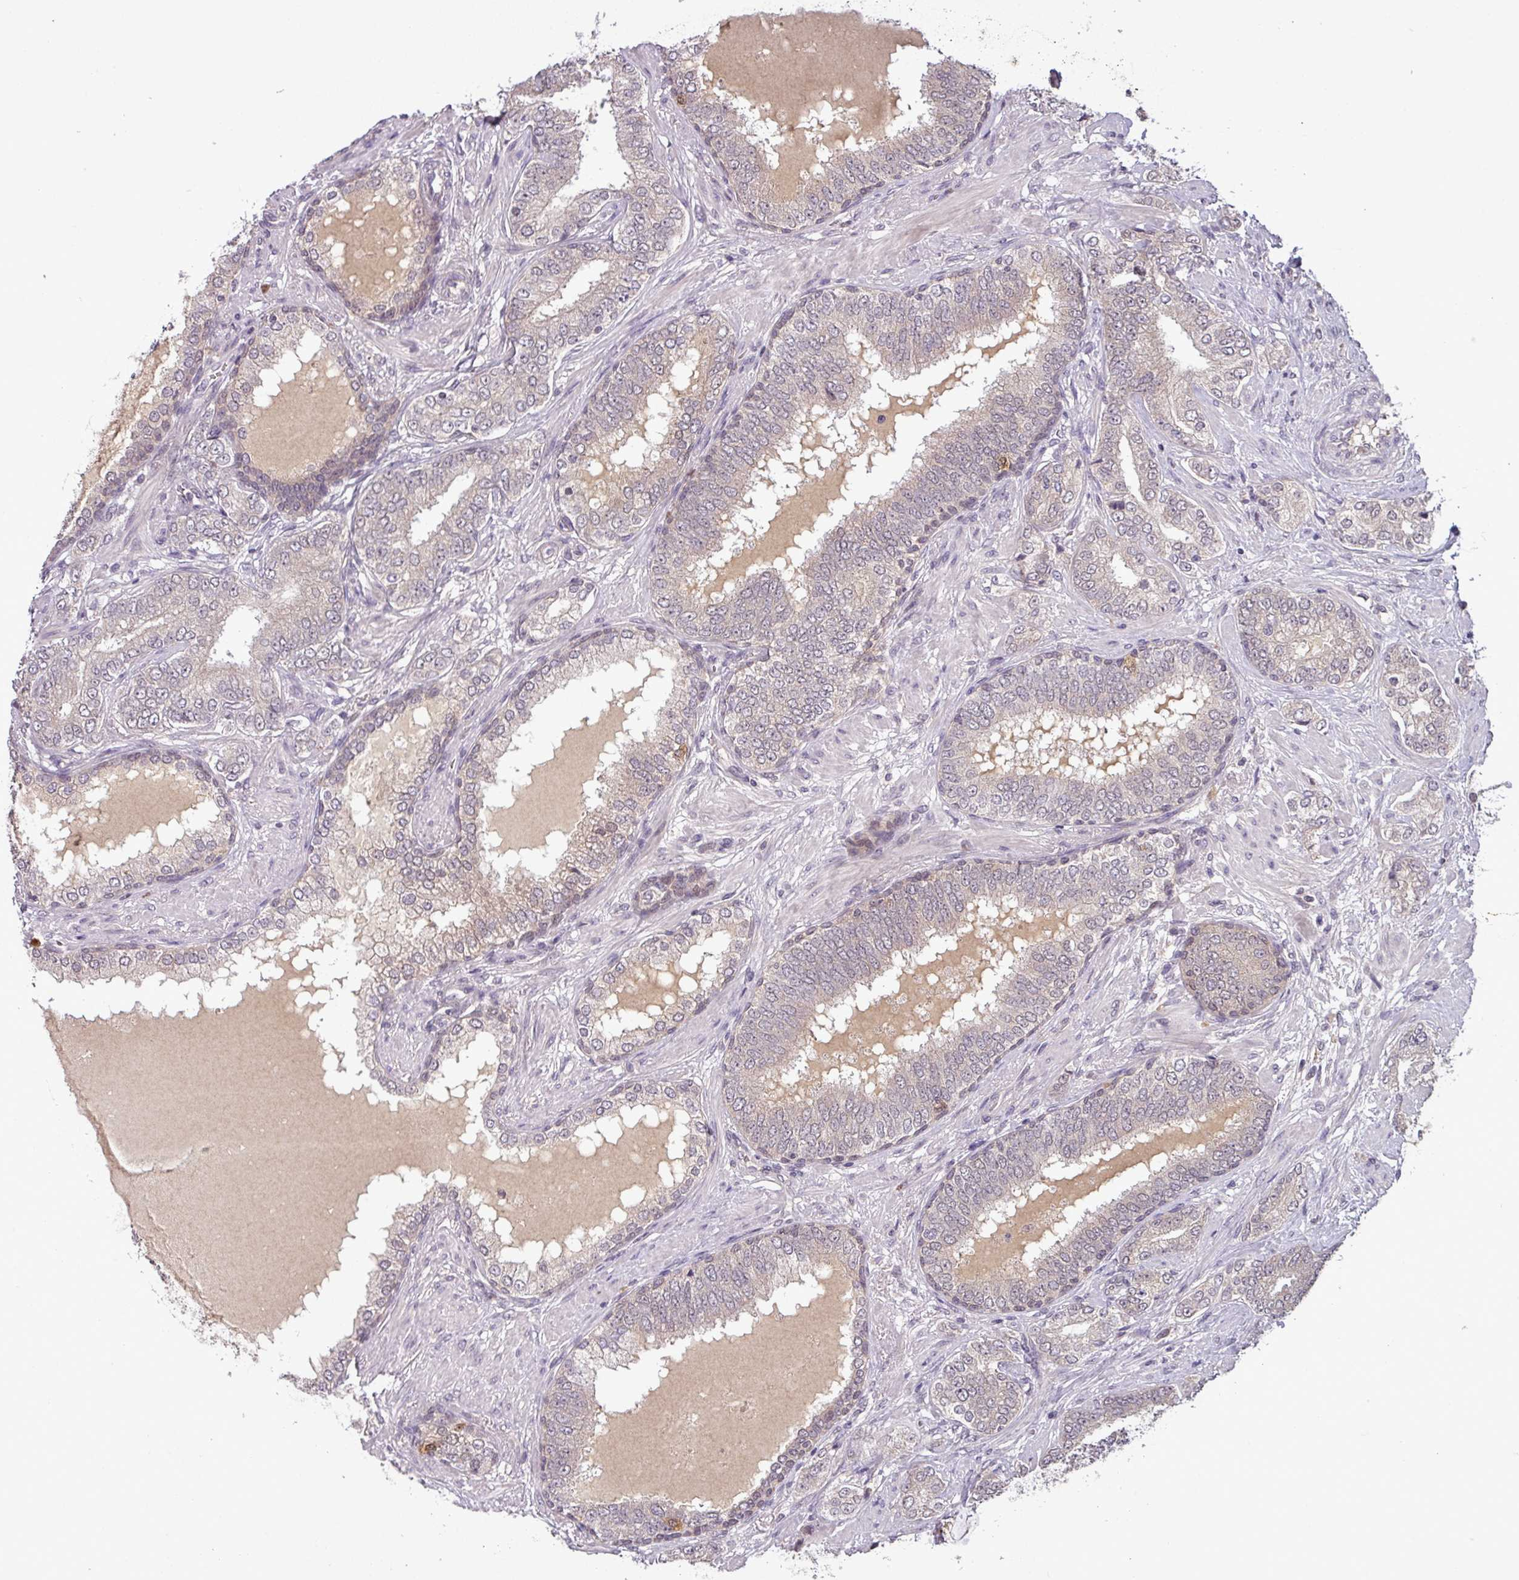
{"staining": {"intensity": "negative", "quantity": "none", "location": "none"}, "tissue": "prostate cancer", "cell_type": "Tumor cells", "image_type": "cancer", "snomed": [{"axis": "morphology", "description": "Adenocarcinoma, High grade"}, {"axis": "topography", "description": "Prostate"}], "caption": "This histopathology image is of prostate cancer (high-grade adenocarcinoma) stained with immunohistochemistry (IHC) to label a protein in brown with the nuclei are counter-stained blue. There is no positivity in tumor cells.", "gene": "NOB1", "patient": {"sex": "male", "age": 72}}